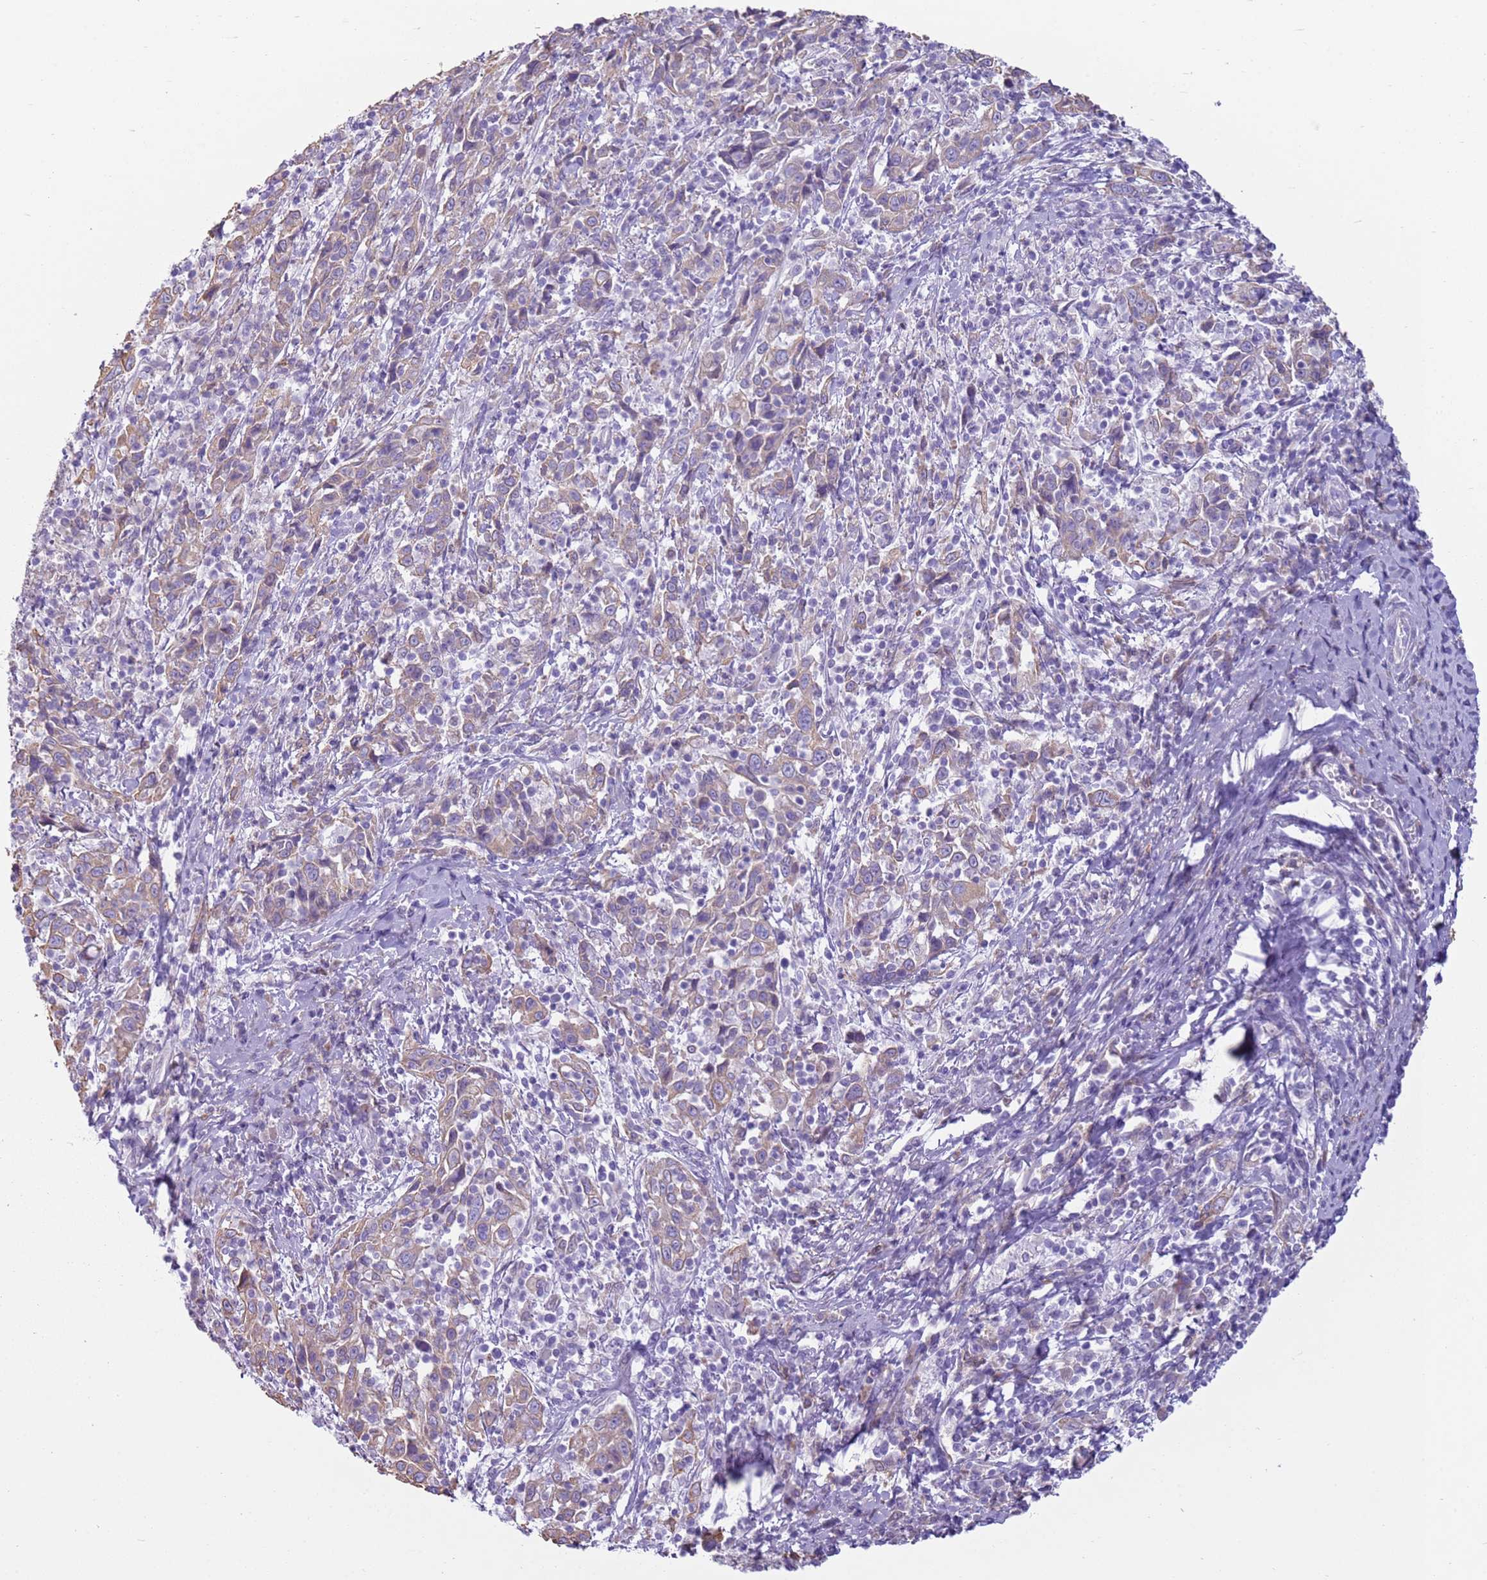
{"staining": {"intensity": "moderate", "quantity": "25%-75%", "location": "cytoplasmic/membranous"}, "tissue": "cervical cancer", "cell_type": "Tumor cells", "image_type": "cancer", "snomed": [{"axis": "morphology", "description": "Squamous cell carcinoma, NOS"}, {"axis": "topography", "description": "Cervix"}], "caption": "Immunohistochemistry histopathology image of neoplastic tissue: human cervical cancer (squamous cell carcinoma) stained using immunohistochemistry (IHC) shows medium levels of moderate protein expression localized specifically in the cytoplasmic/membranous of tumor cells, appearing as a cytoplasmic/membranous brown color.", "gene": "OAF", "patient": {"sex": "female", "age": 46}}